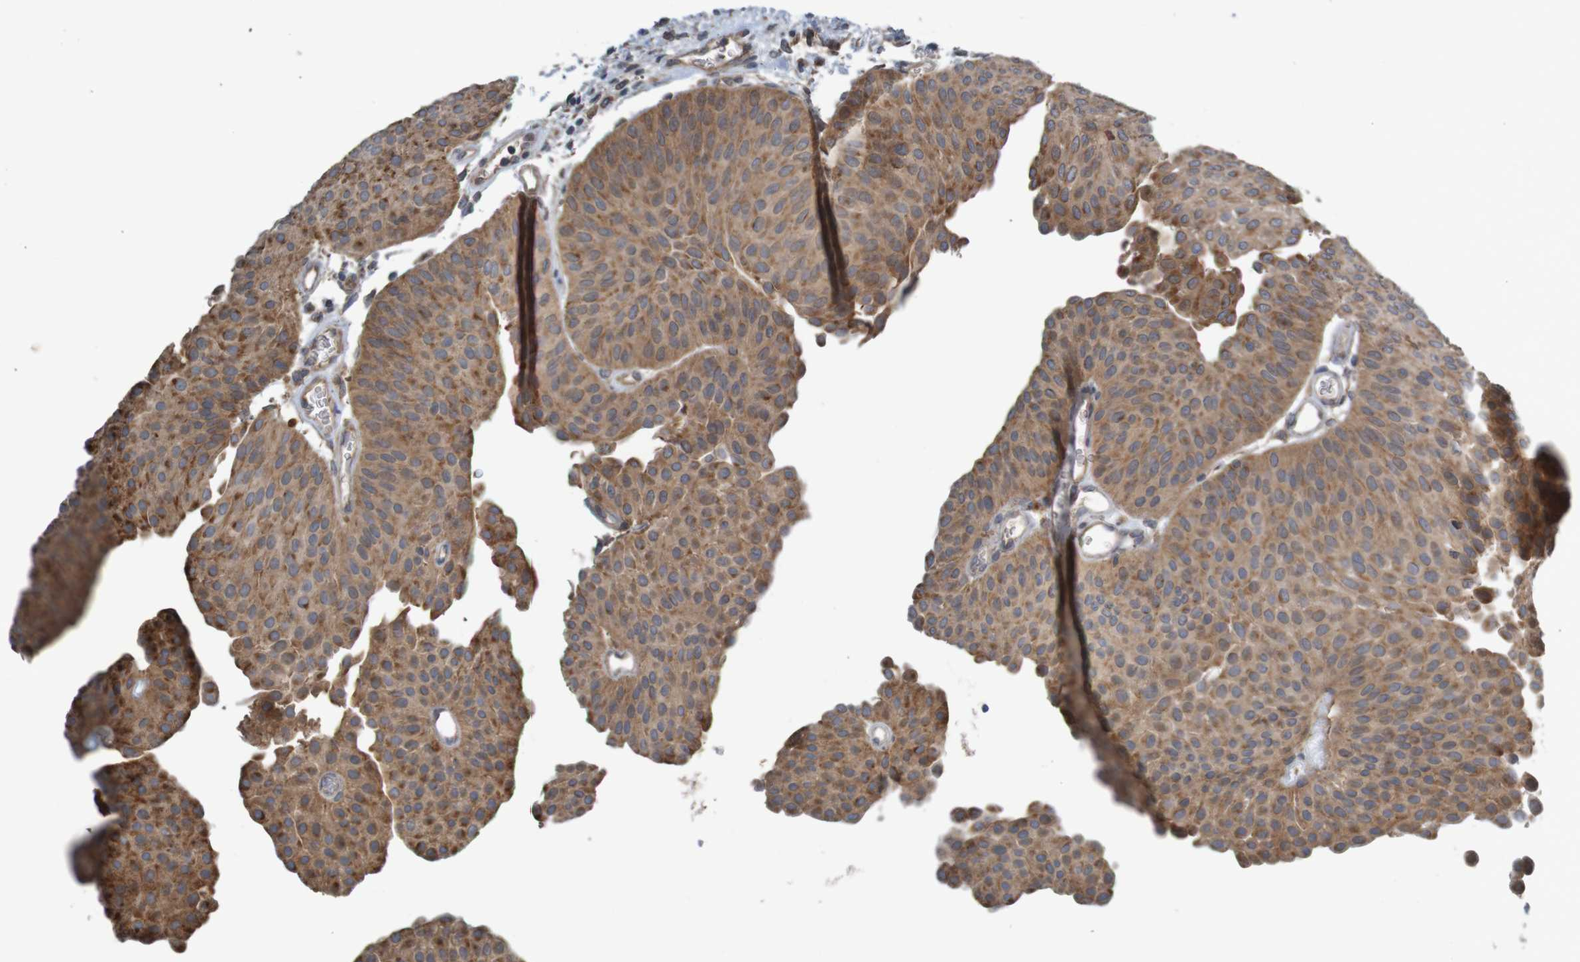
{"staining": {"intensity": "moderate", "quantity": ">75%", "location": "cytoplasmic/membranous"}, "tissue": "urothelial cancer", "cell_type": "Tumor cells", "image_type": "cancer", "snomed": [{"axis": "morphology", "description": "Urothelial carcinoma, Low grade"}, {"axis": "topography", "description": "Urinary bladder"}], "caption": "Protein staining demonstrates moderate cytoplasmic/membranous positivity in about >75% of tumor cells in low-grade urothelial carcinoma.", "gene": "B3GAT2", "patient": {"sex": "female", "age": 60}}